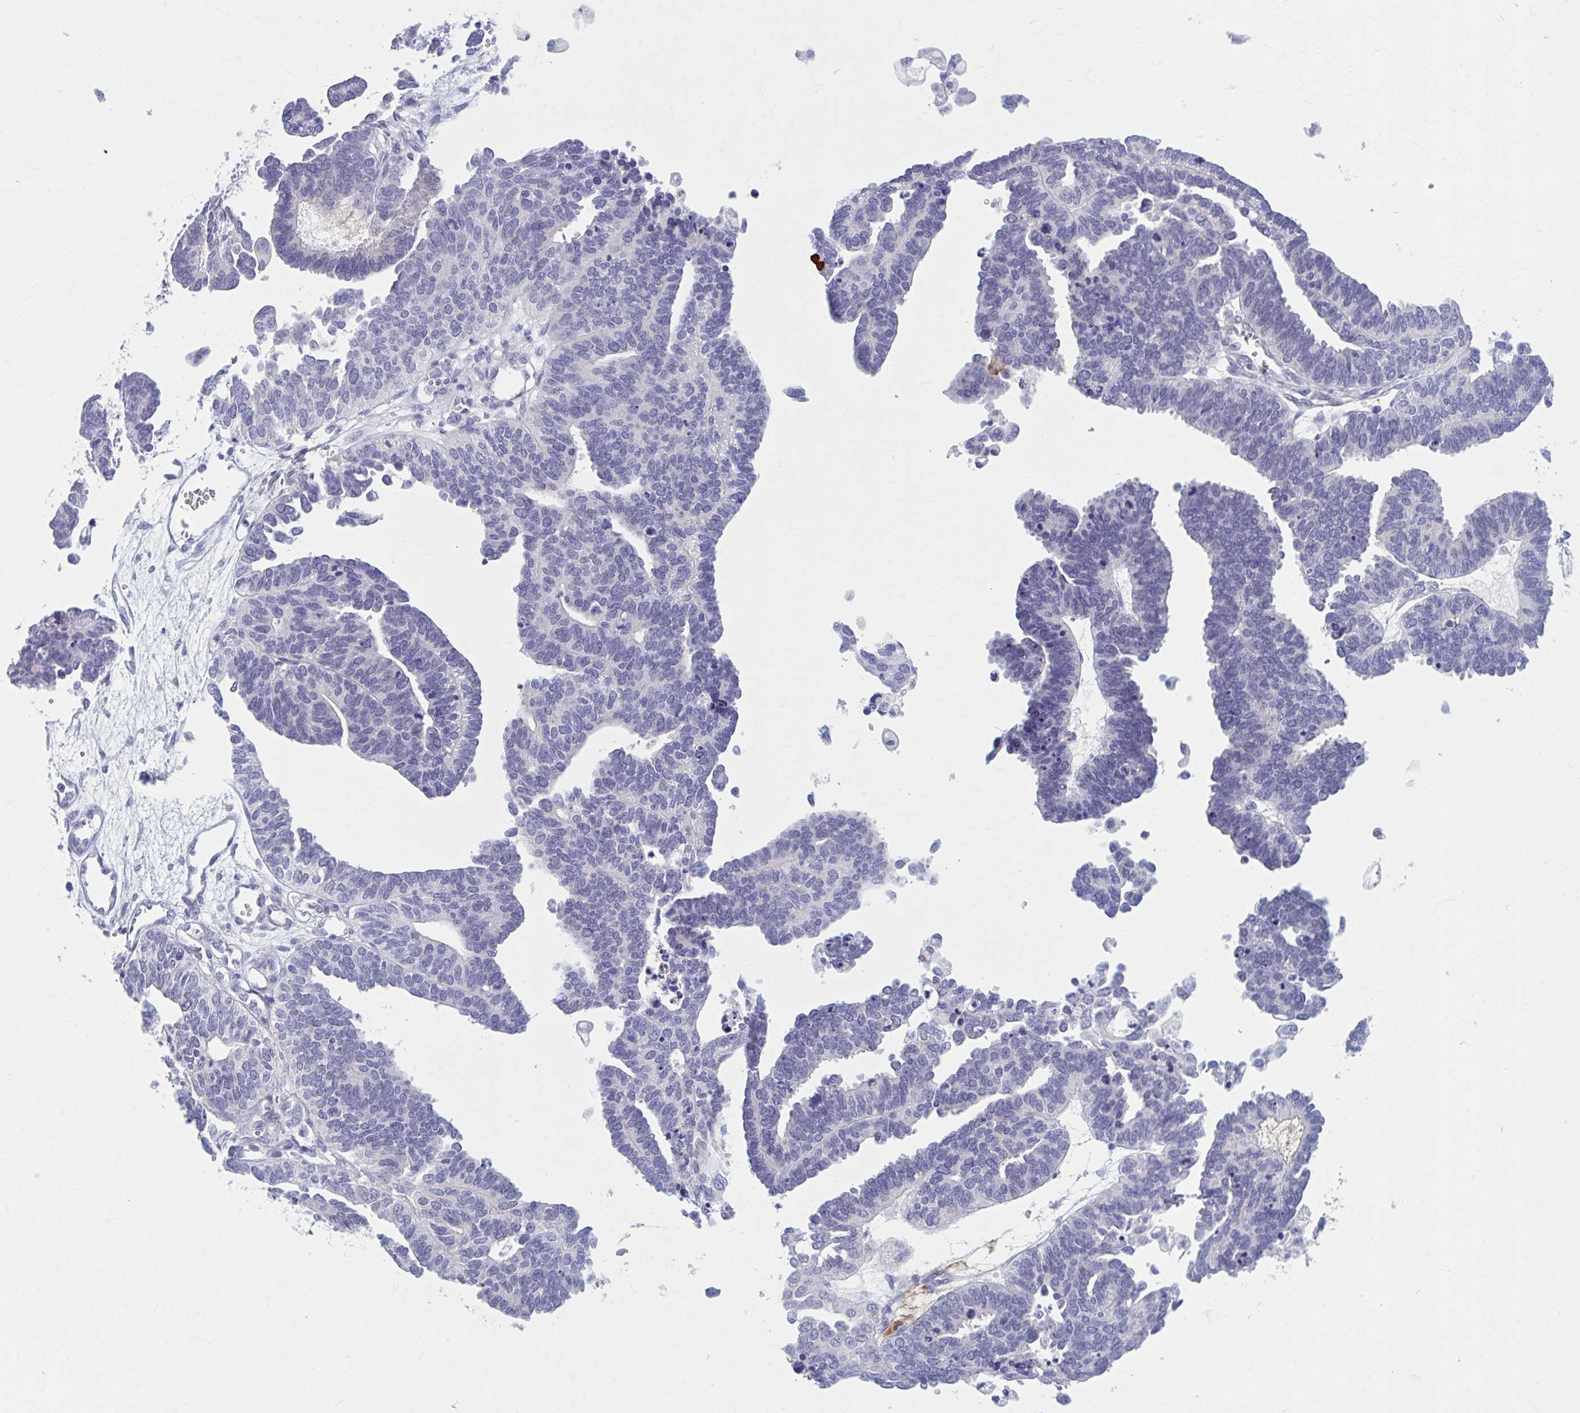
{"staining": {"intensity": "negative", "quantity": "none", "location": "none"}, "tissue": "ovarian cancer", "cell_type": "Tumor cells", "image_type": "cancer", "snomed": [{"axis": "morphology", "description": "Cystadenocarcinoma, serous, NOS"}, {"axis": "topography", "description": "Ovary"}], "caption": "Human serous cystadenocarcinoma (ovarian) stained for a protein using immunohistochemistry shows no staining in tumor cells.", "gene": "CCDC105", "patient": {"sex": "female", "age": 51}}